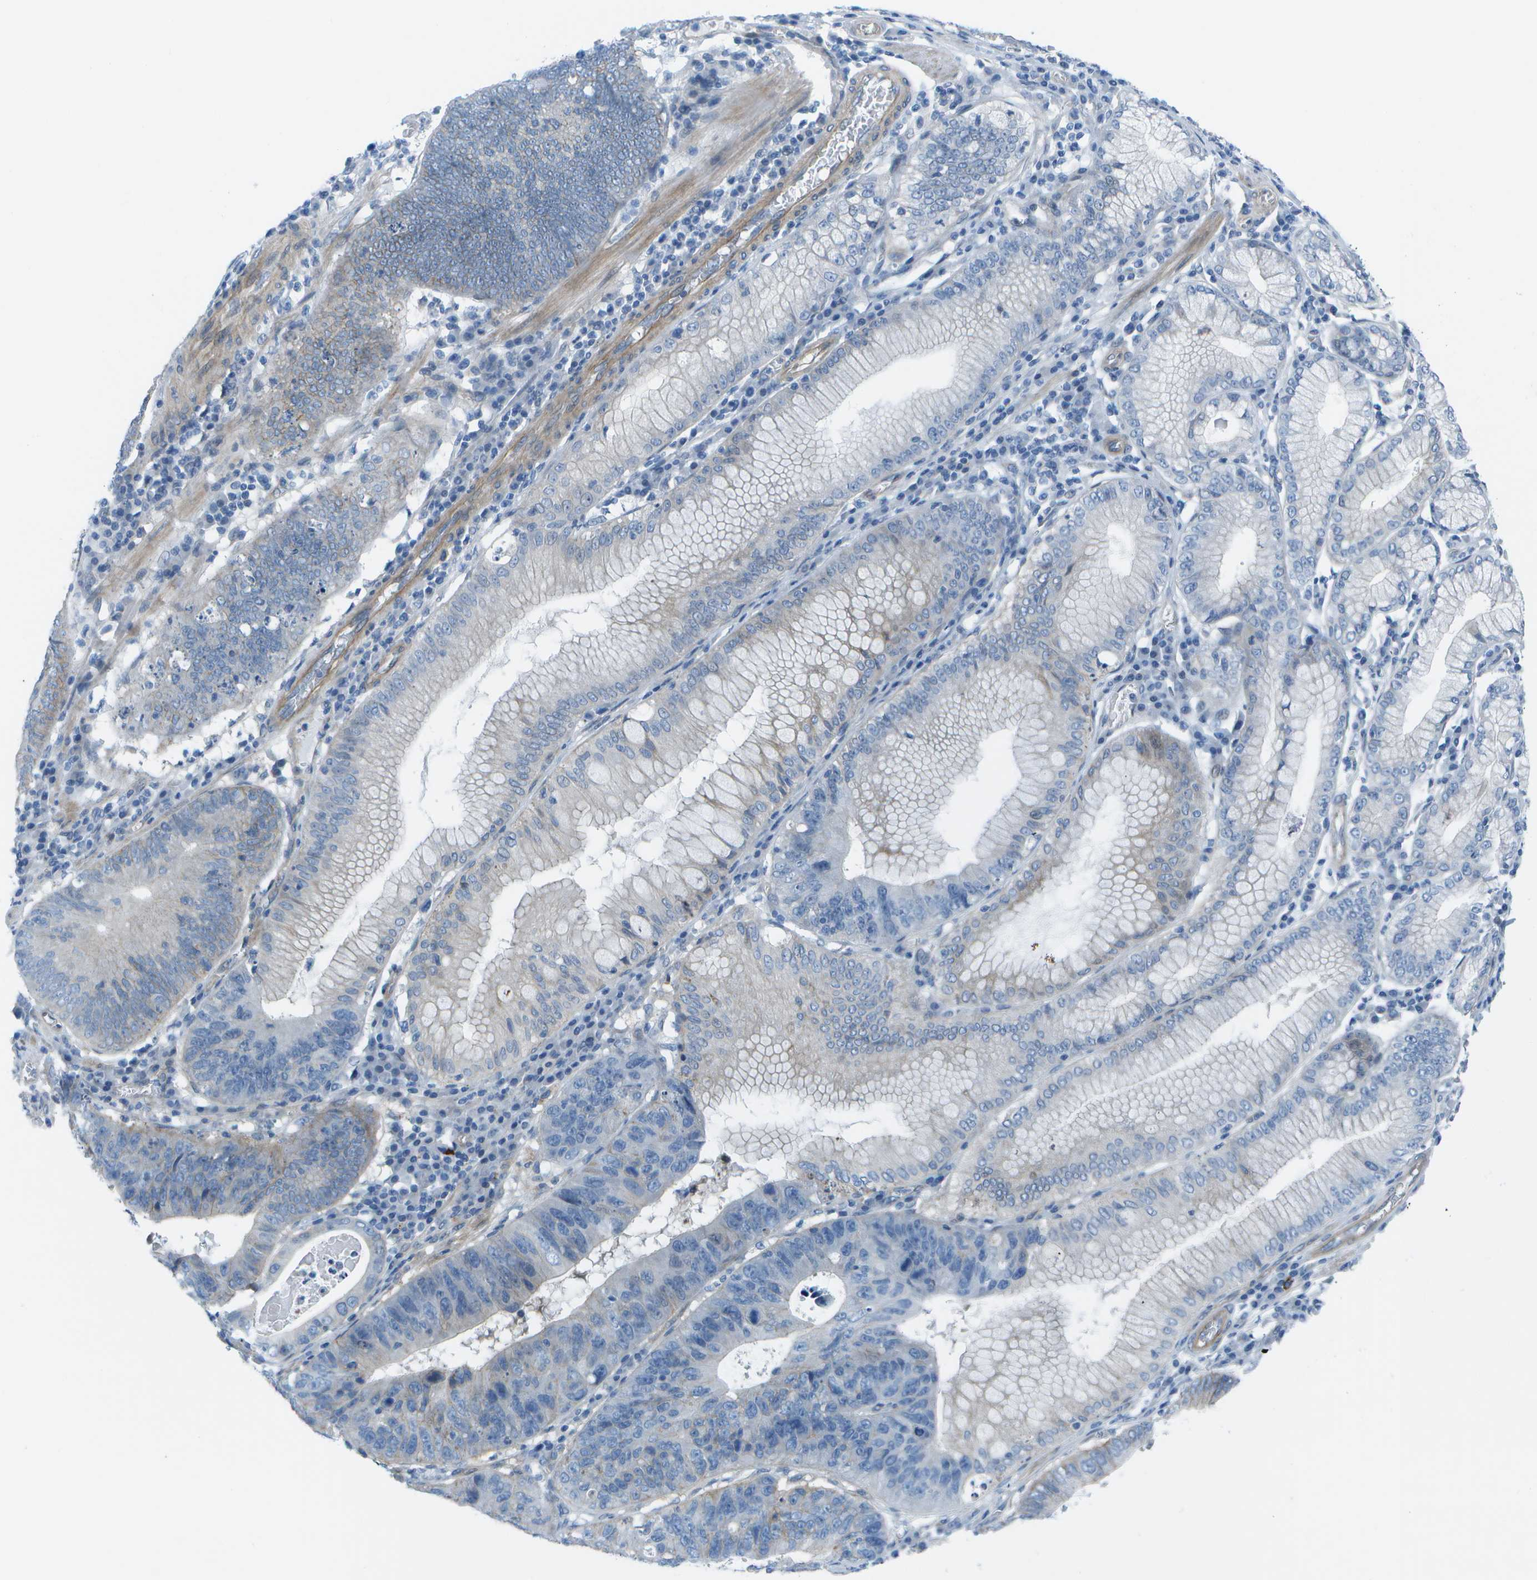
{"staining": {"intensity": "weak", "quantity": "<25%", "location": "cytoplasmic/membranous"}, "tissue": "stomach cancer", "cell_type": "Tumor cells", "image_type": "cancer", "snomed": [{"axis": "morphology", "description": "Adenocarcinoma, NOS"}, {"axis": "topography", "description": "Stomach"}], "caption": "Photomicrograph shows no significant protein expression in tumor cells of stomach adenocarcinoma.", "gene": "SORBS3", "patient": {"sex": "male", "age": 59}}